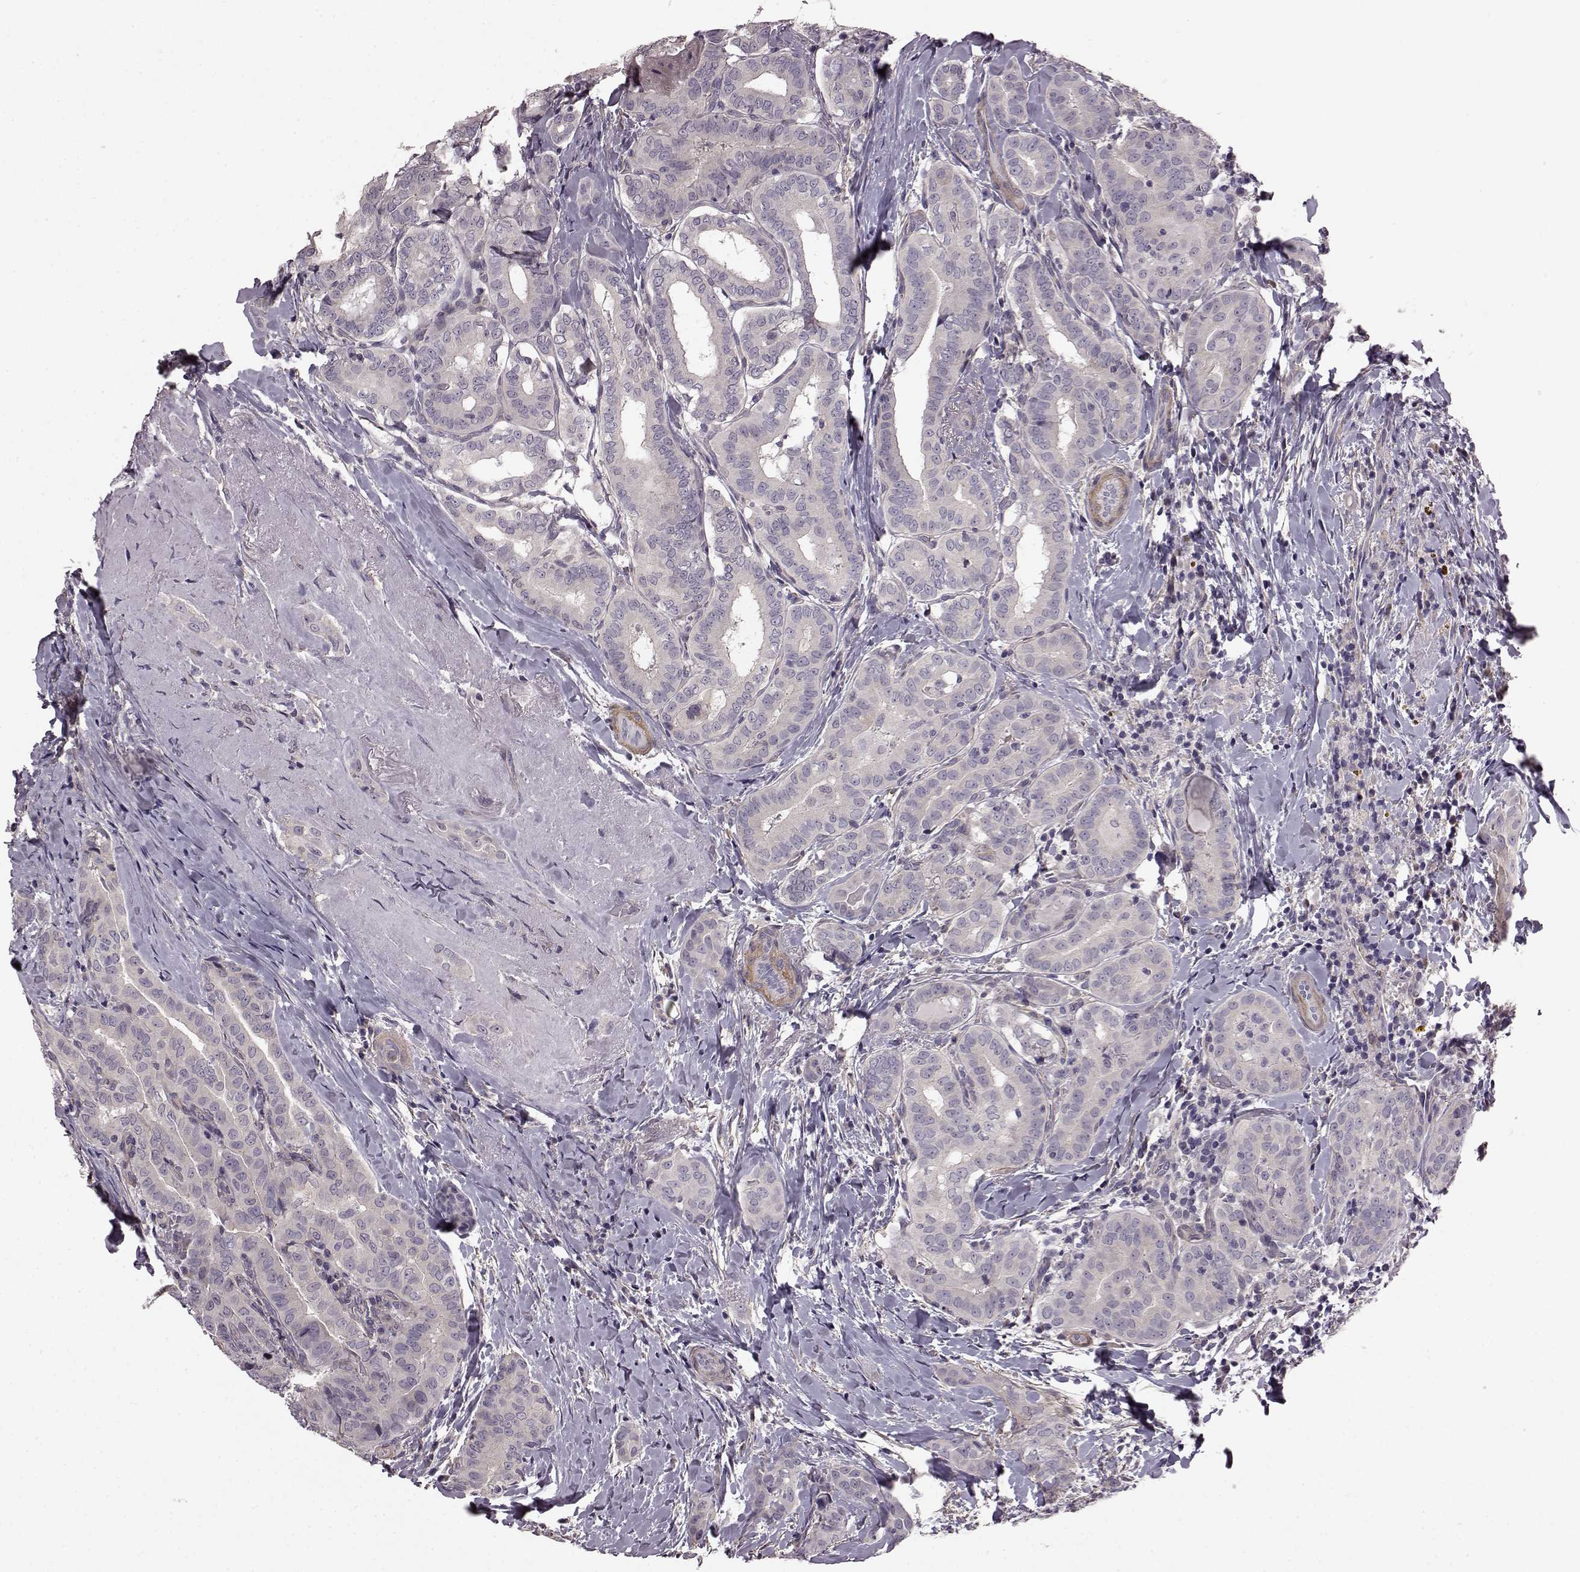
{"staining": {"intensity": "negative", "quantity": "none", "location": "none"}, "tissue": "thyroid cancer", "cell_type": "Tumor cells", "image_type": "cancer", "snomed": [{"axis": "morphology", "description": "Papillary adenocarcinoma, NOS"}, {"axis": "morphology", "description": "Papillary adenoma metastatic"}, {"axis": "topography", "description": "Thyroid gland"}], "caption": "This histopathology image is of thyroid cancer (papillary adenocarcinoma) stained with immunohistochemistry (IHC) to label a protein in brown with the nuclei are counter-stained blue. There is no expression in tumor cells.", "gene": "GRK1", "patient": {"sex": "female", "age": 50}}